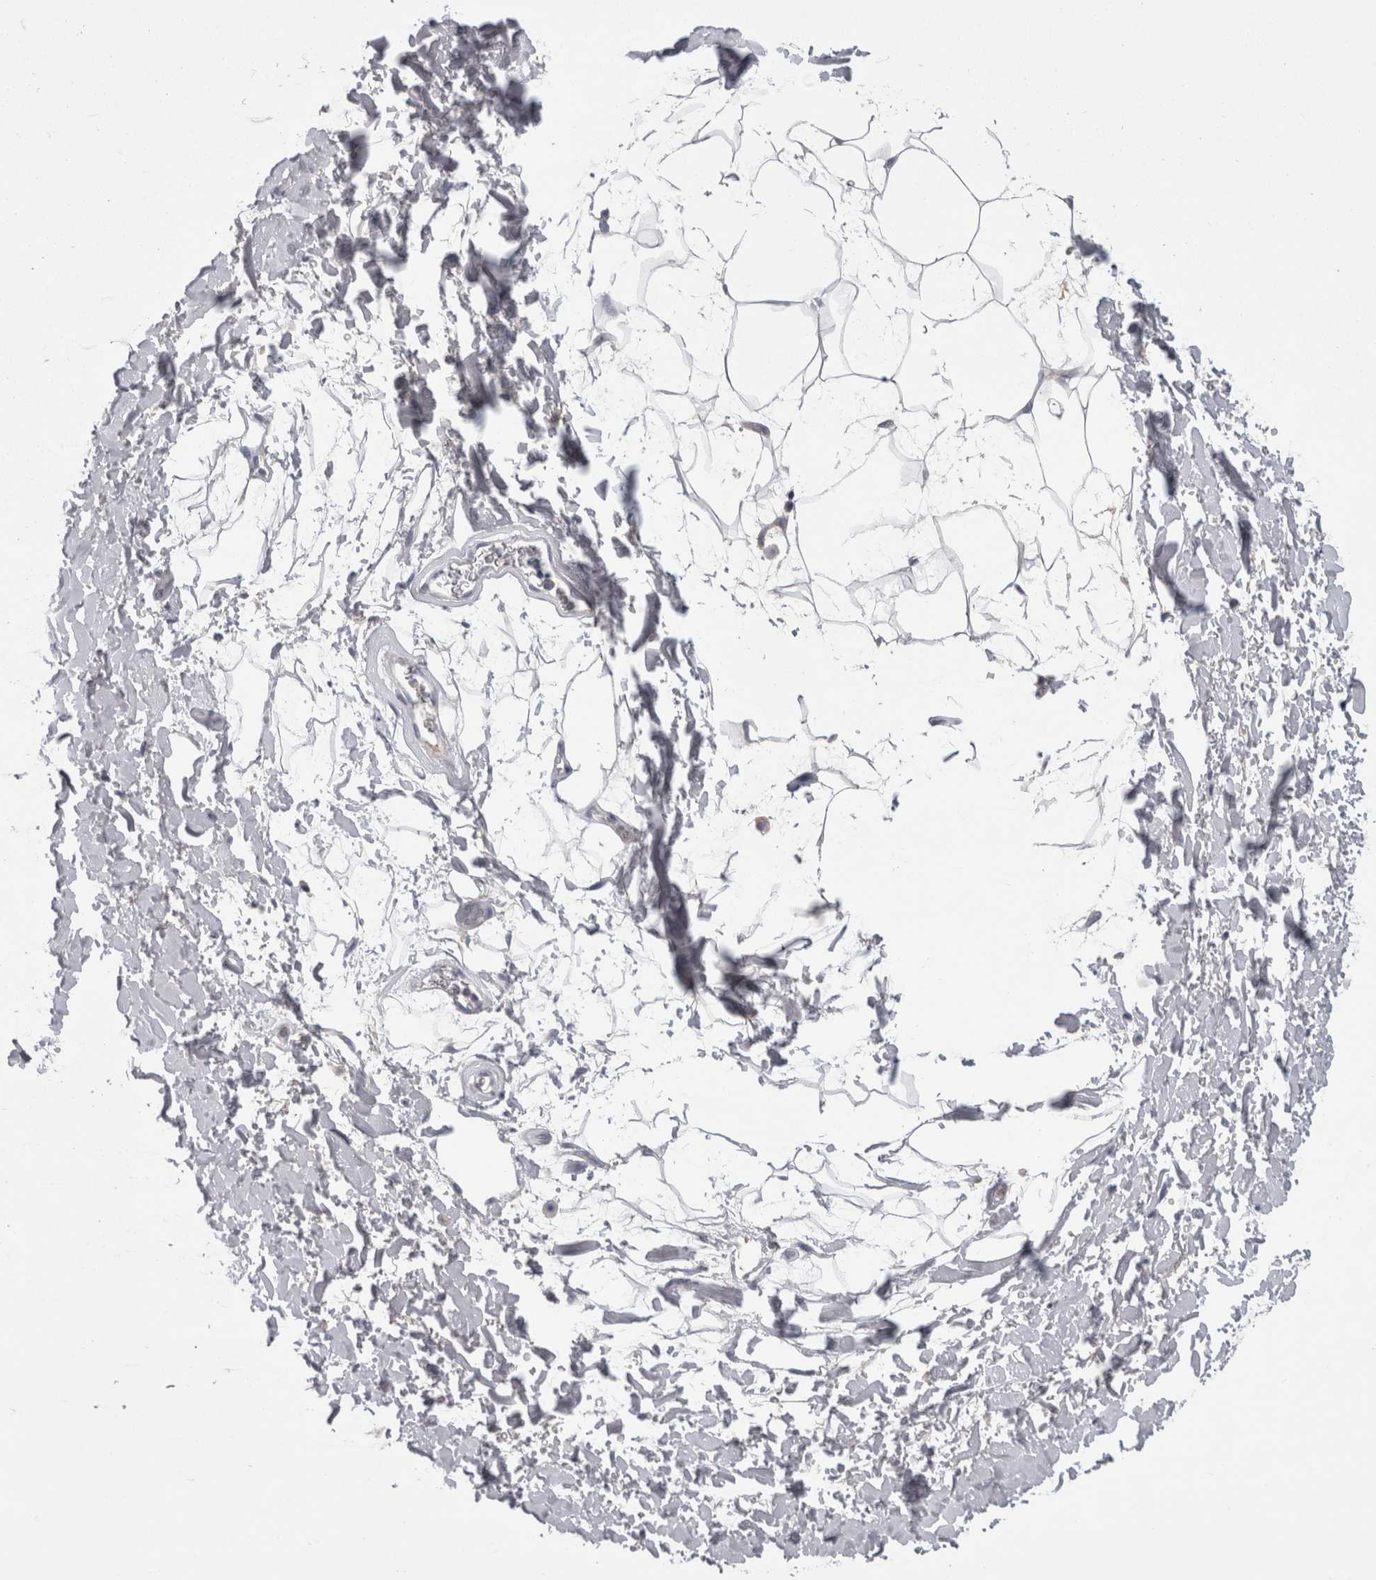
{"staining": {"intensity": "negative", "quantity": "none", "location": "none"}, "tissue": "adipose tissue", "cell_type": "Adipocytes", "image_type": "normal", "snomed": [{"axis": "morphology", "description": "Normal tissue, NOS"}, {"axis": "topography", "description": "Soft tissue"}], "caption": "Histopathology image shows no protein staining in adipocytes of unremarkable adipose tissue.", "gene": "NECTIN2", "patient": {"sex": "male", "age": 72}}